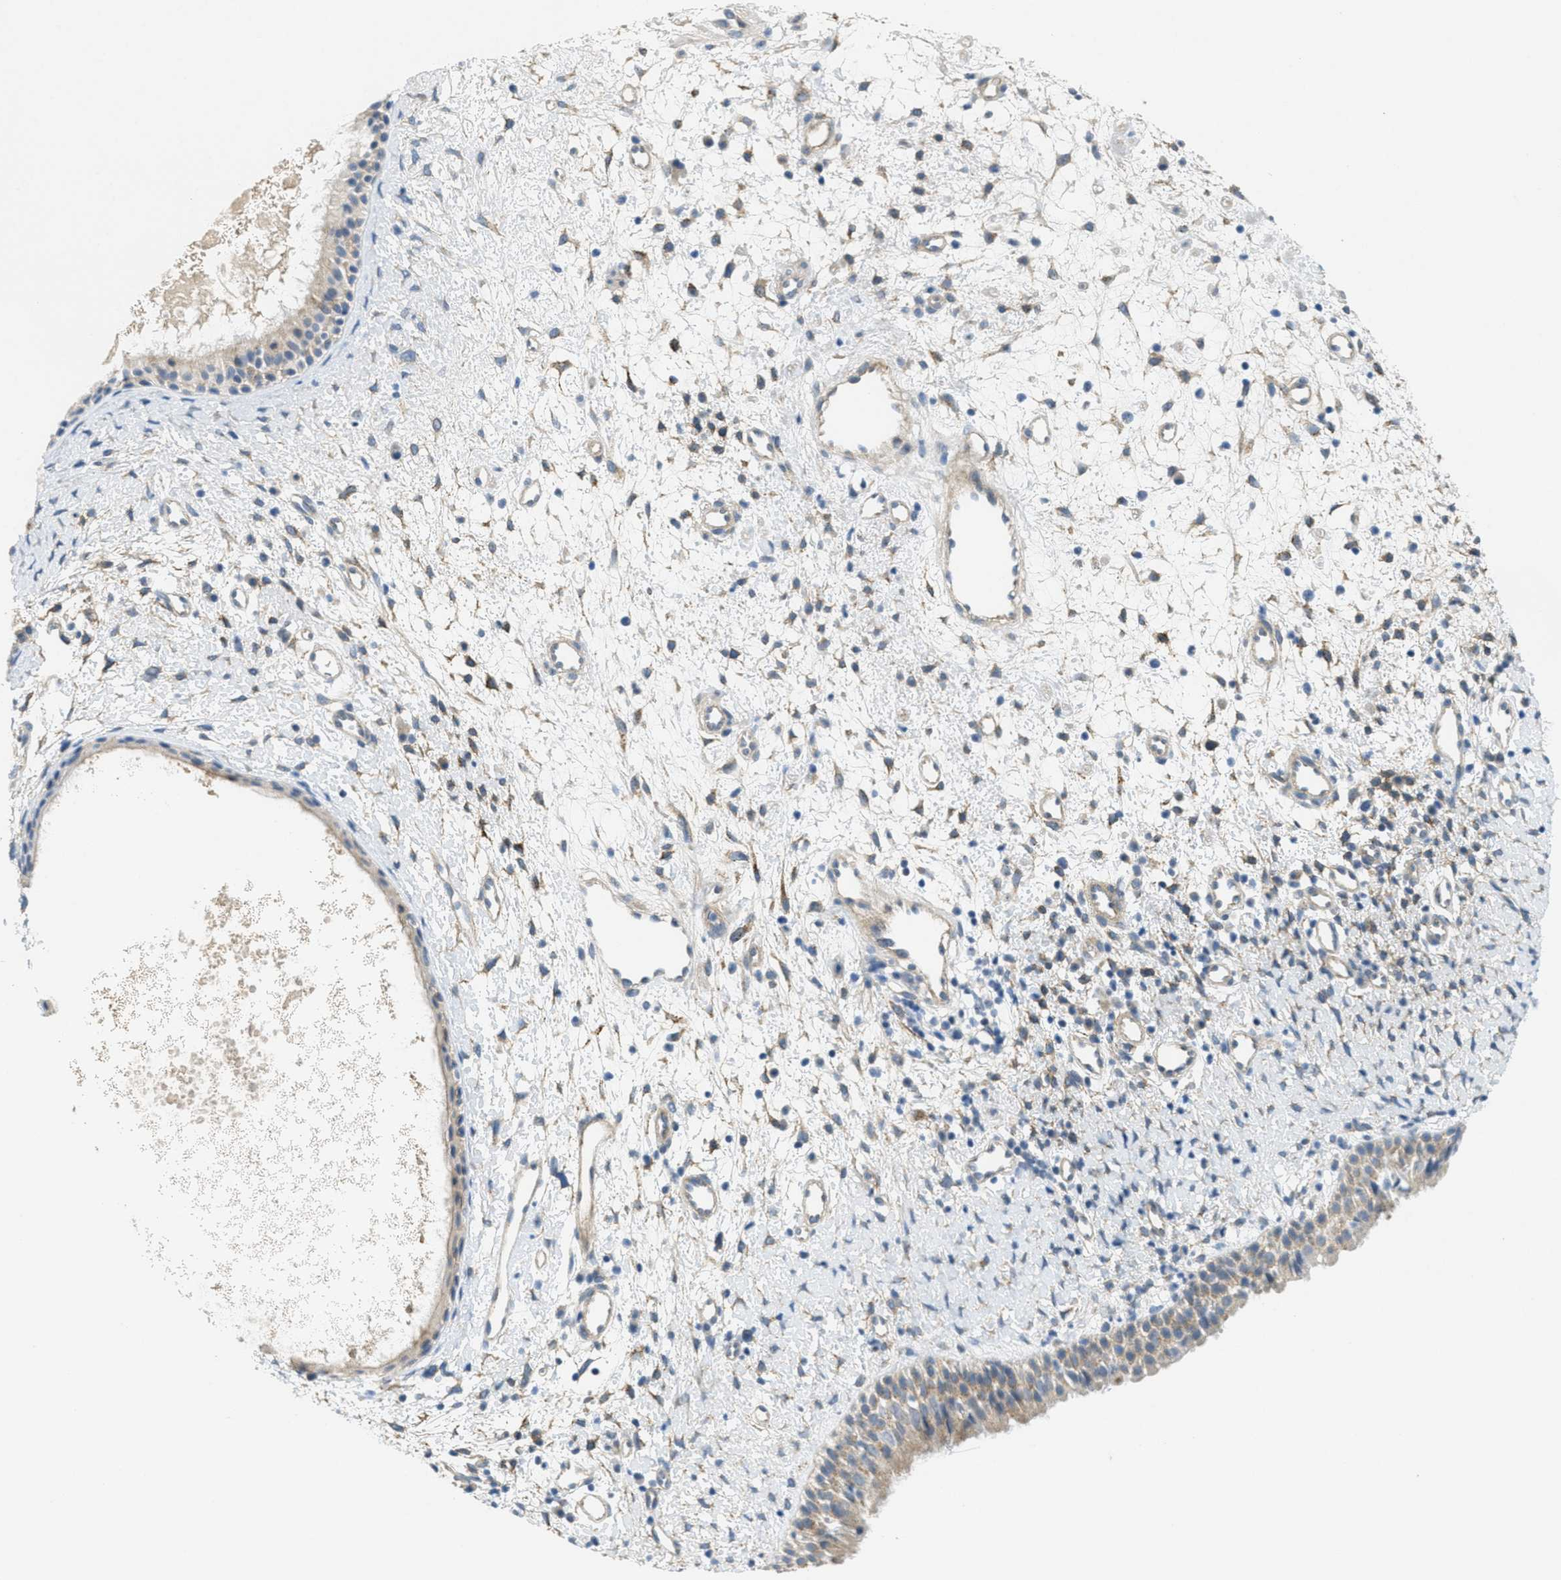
{"staining": {"intensity": "weak", "quantity": "<25%", "location": "cytoplasmic/membranous"}, "tissue": "nasopharynx", "cell_type": "Respiratory epithelial cells", "image_type": "normal", "snomed": [{"axis": "morphology", "description": "Normal tissue, NOS"}, {"axis": "topography", "description": "Nasopharynx"}], "caption": "High magnification brightfield microscopy of unremarkable nasopharynx stained with DAB (3,3'-diaminobenzidine) (brown) and counterstained with hematoxylin (blue): respiratory epithelial cells show no significant positivity.", "gene": "ZFYVE9", "patient": {"sex": "male", "age": 22}}